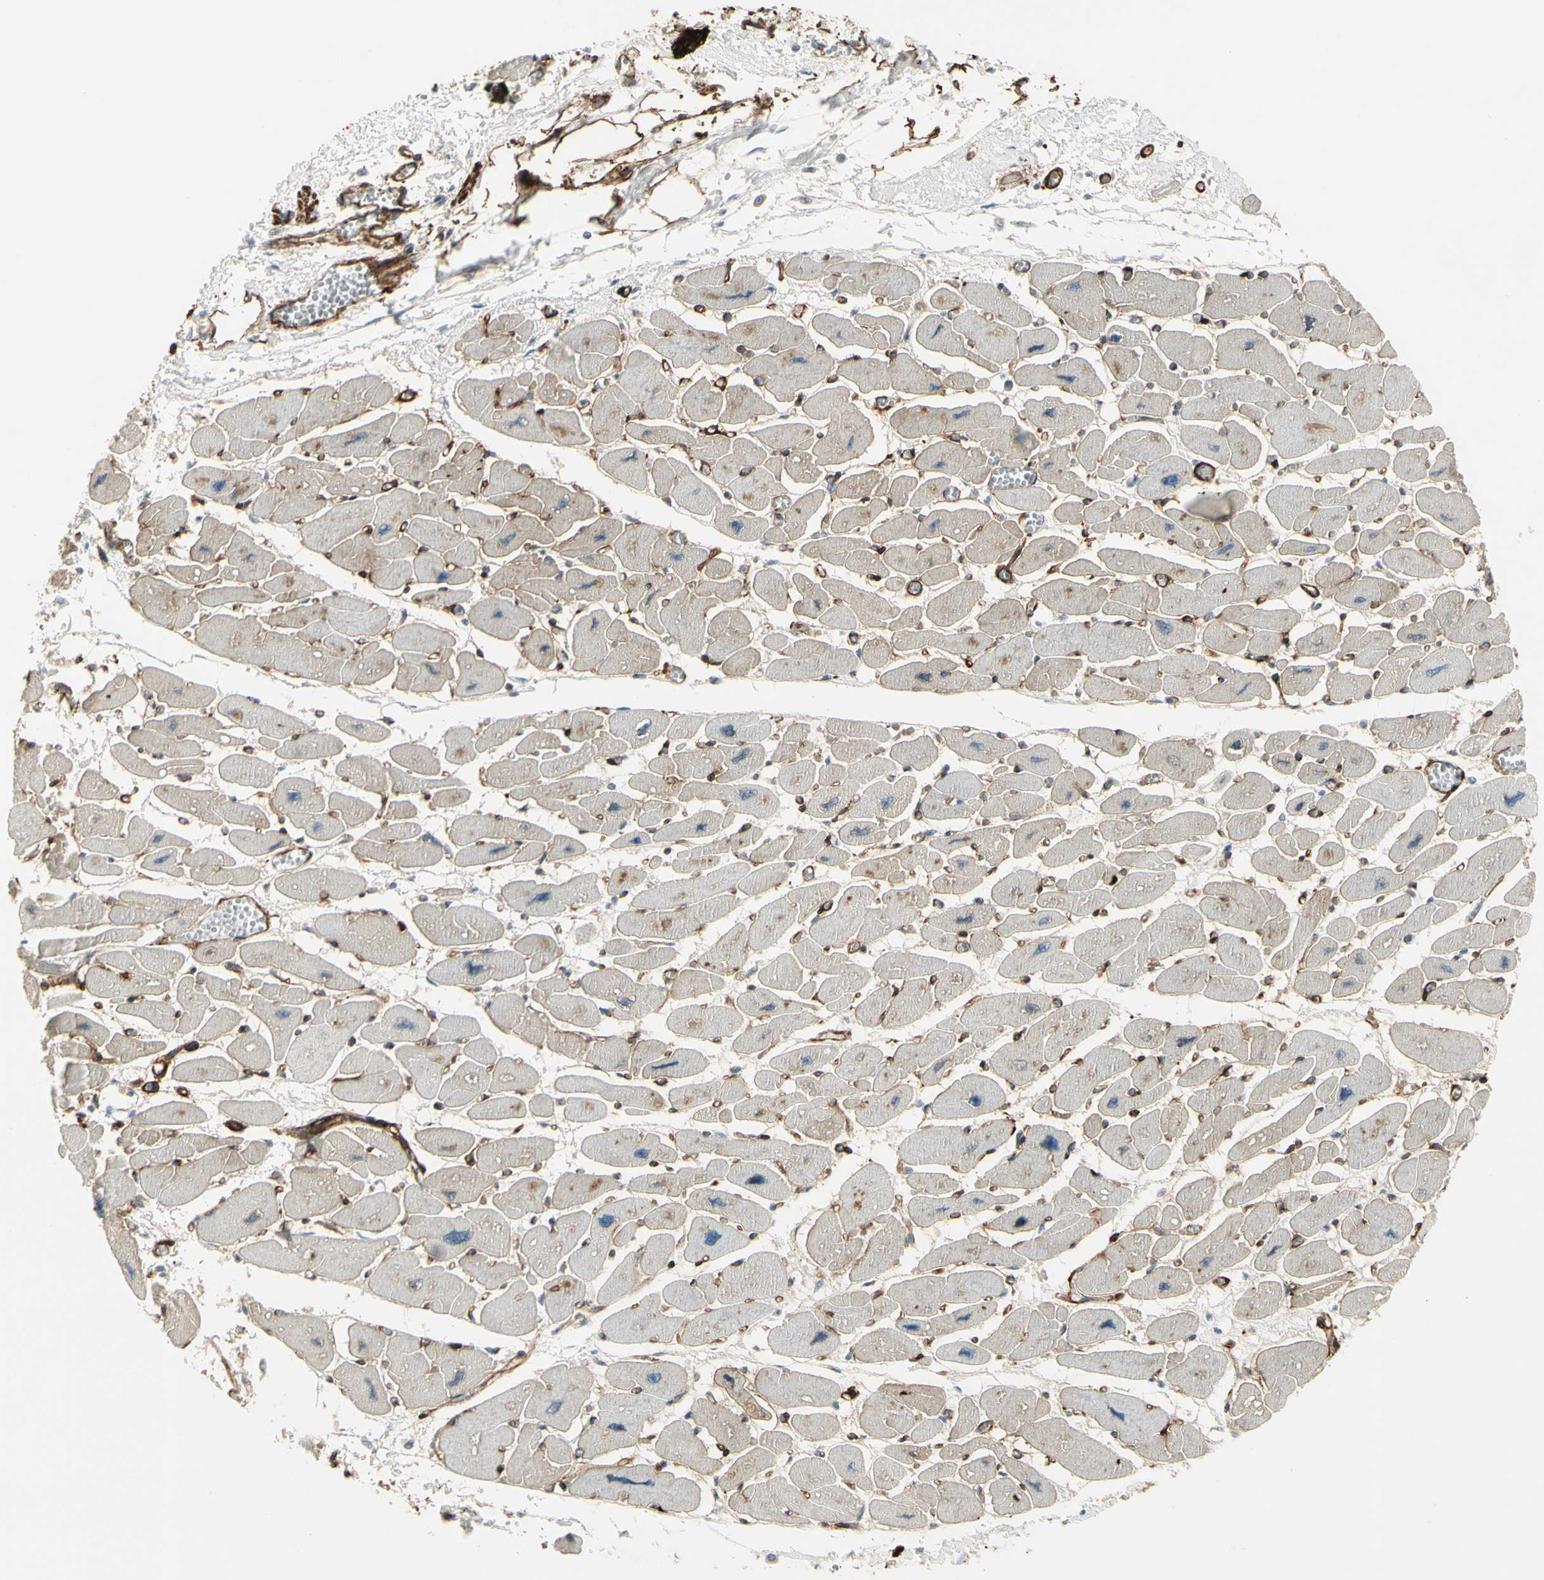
{"staining": {"intensity": "negative", "quantity": "none", "location": "none"}, "tissue": "heart muscle", "cell_type": "Cardiomyocytes", "image_type": "normal", "snomed": [{"axis": "morphology", "description": "Normal tissue, NOS"}, {"axis": "topography", "description": "Heart"}], "caption": "IHC of benign human heart muscle exhibits no positivity in cardiomyocytes.", "gene": "MCAM", "patient": {"sex": "female", "age": 54}}